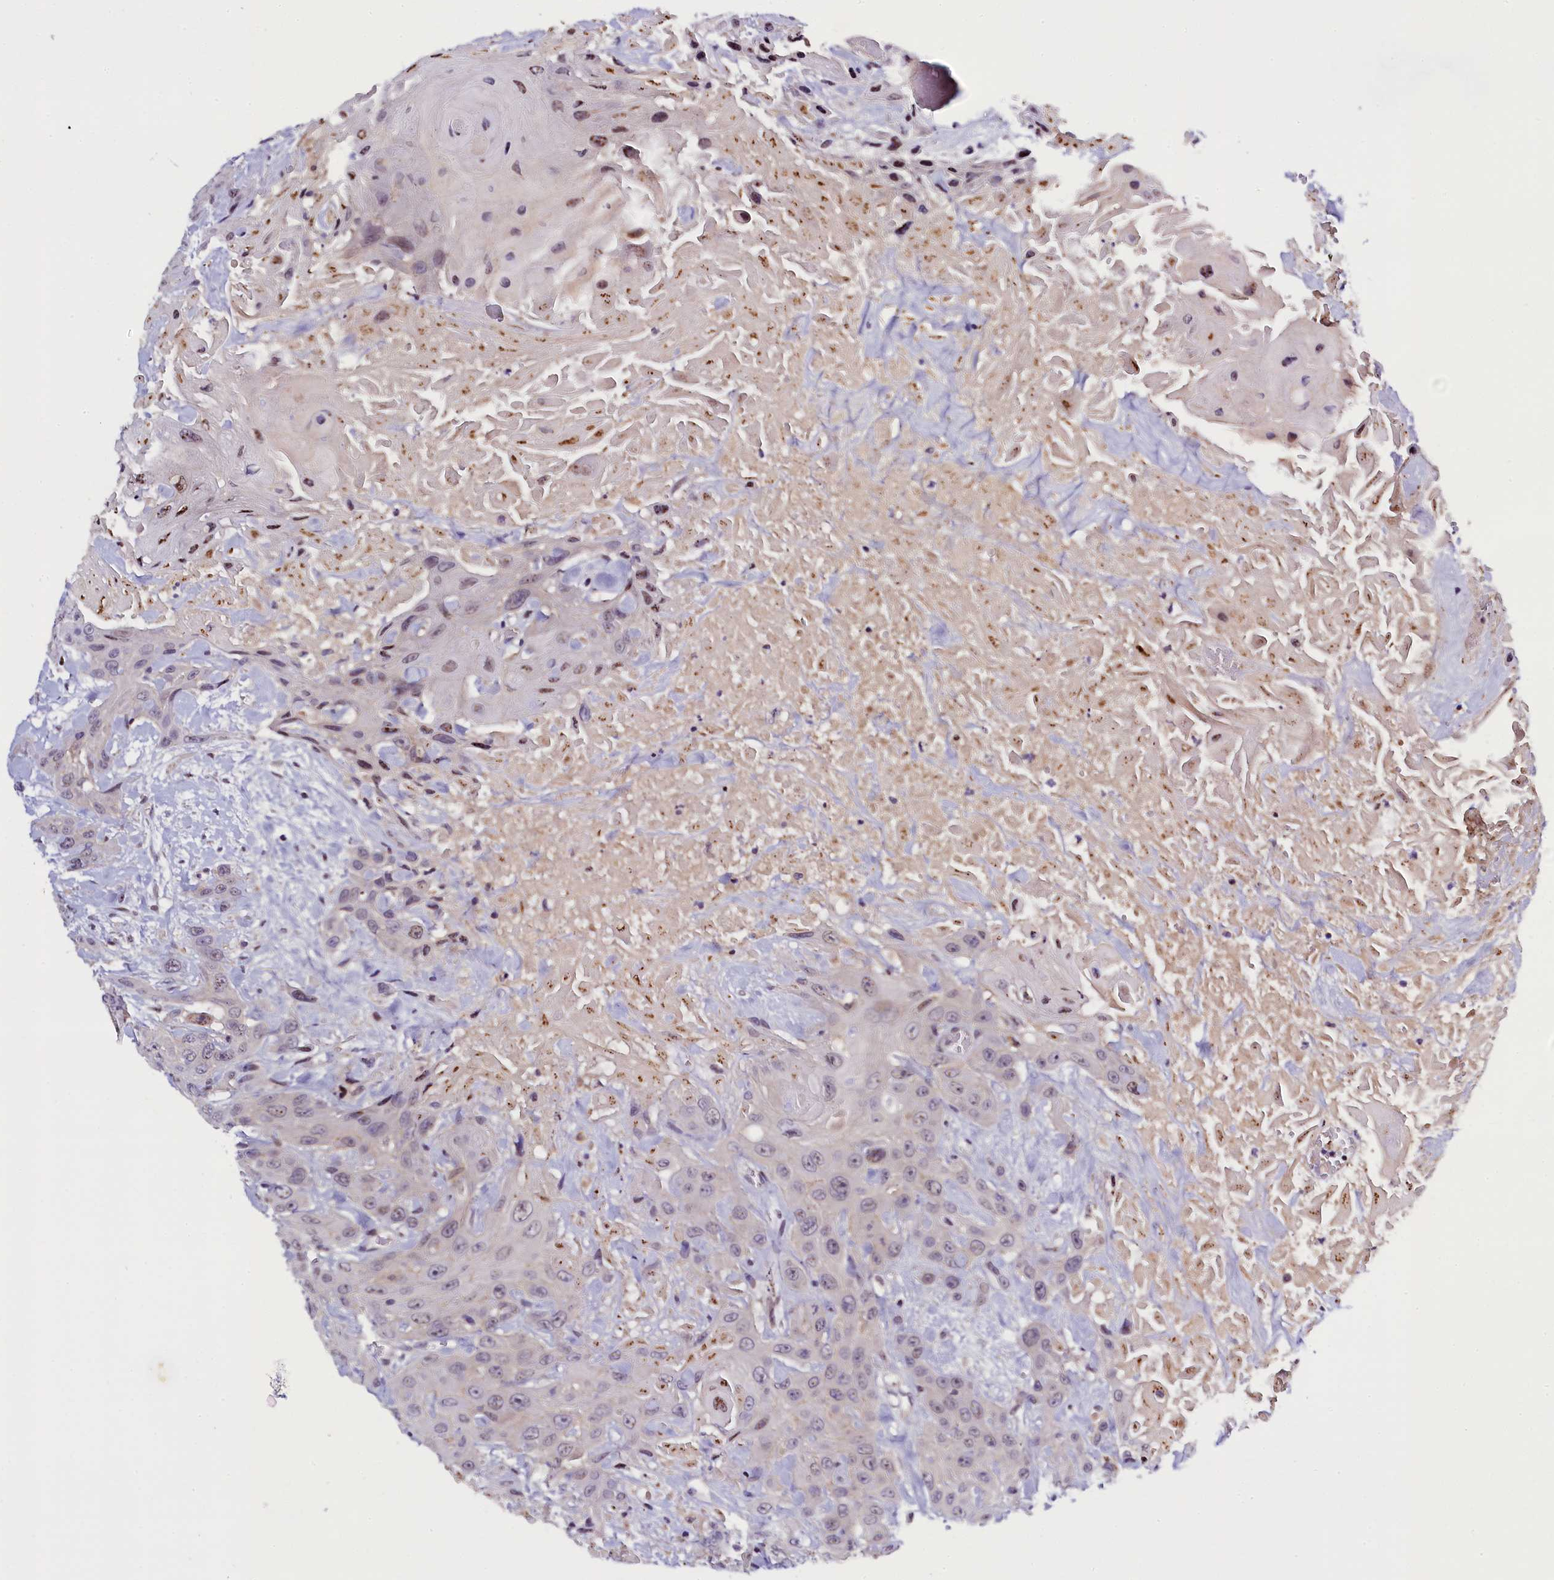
{"staining": {"intensity": "weak", "quantity": "<25%", "location": "nuclear"}, "tissue": "head and neck cancer", "cell_type": "Tumor cells", "image_type": "cancer", "snomed": [{"axis": "morphology", "description": "Squamous cell carcinoma, NOS"}, {"axis": "topography", "description": "Head-Neck"}], "caption": "Squamous cell carcinoma (head and neck) was stained to show a protein in brown. There is no significant positivity in tumor cells.", "gene": "ENKD1", "patient": {"sex": "male", "age": 81}}